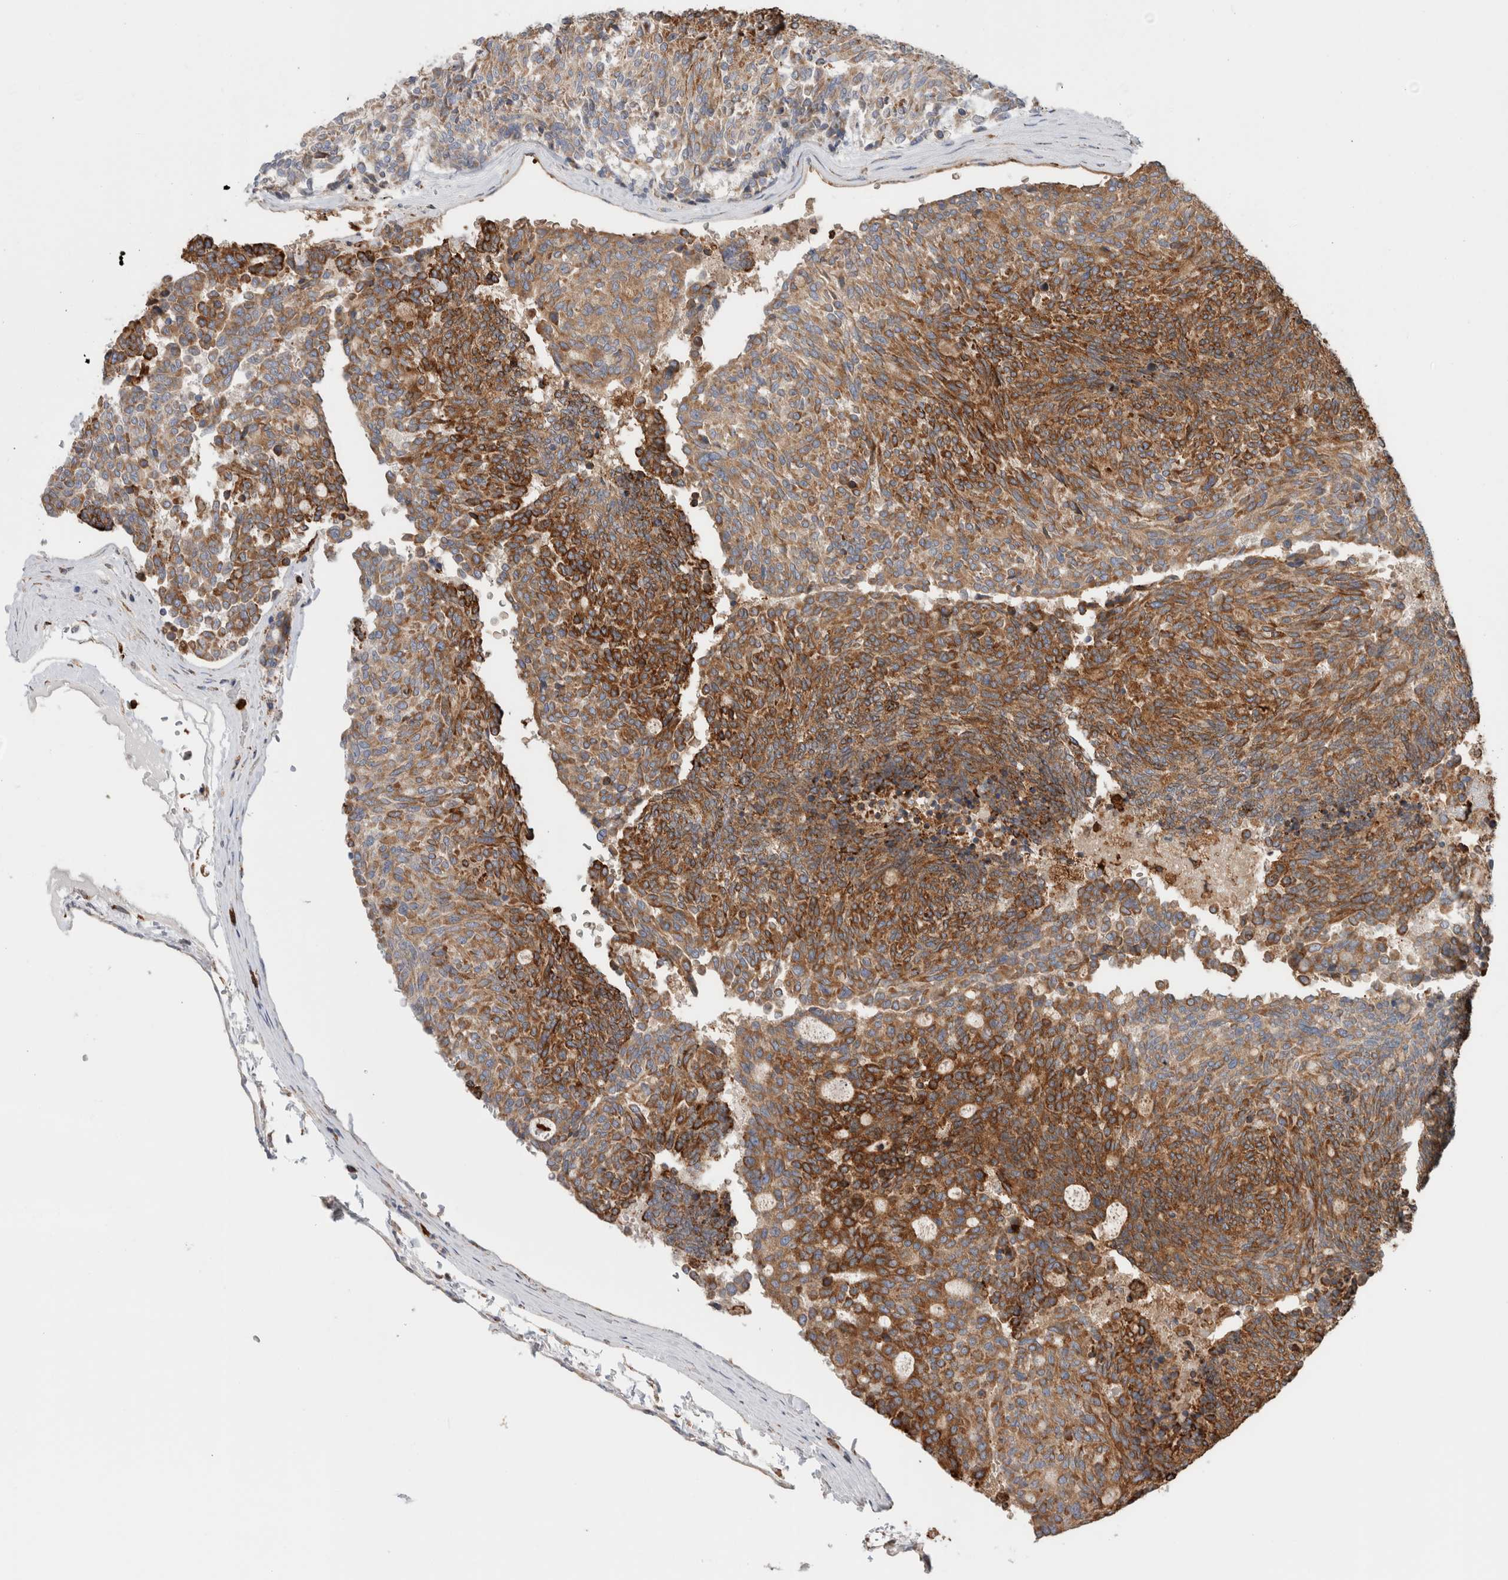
{"staining": {"intensity": "moderate", "quantity": ">75%", "location": "cytoplasmic/membranous"}, "tissue": "carcinoid", "cell_type": "Tumor cells", "image_type": "cancer", "snomed": [{"axis": "morphology", "description": "Carcinoid, malignant, NOS"}, {"axis": "topography", "description": "Pancreas"}], "caption": "This is a photomicrograph of IHC staining of carcinoid (malignant), which shows moderate staining in the cytoplasmic/membranous of tumor cells.", "gene": "P4HA1", "patient": {"sex": "female", "age": 54}}